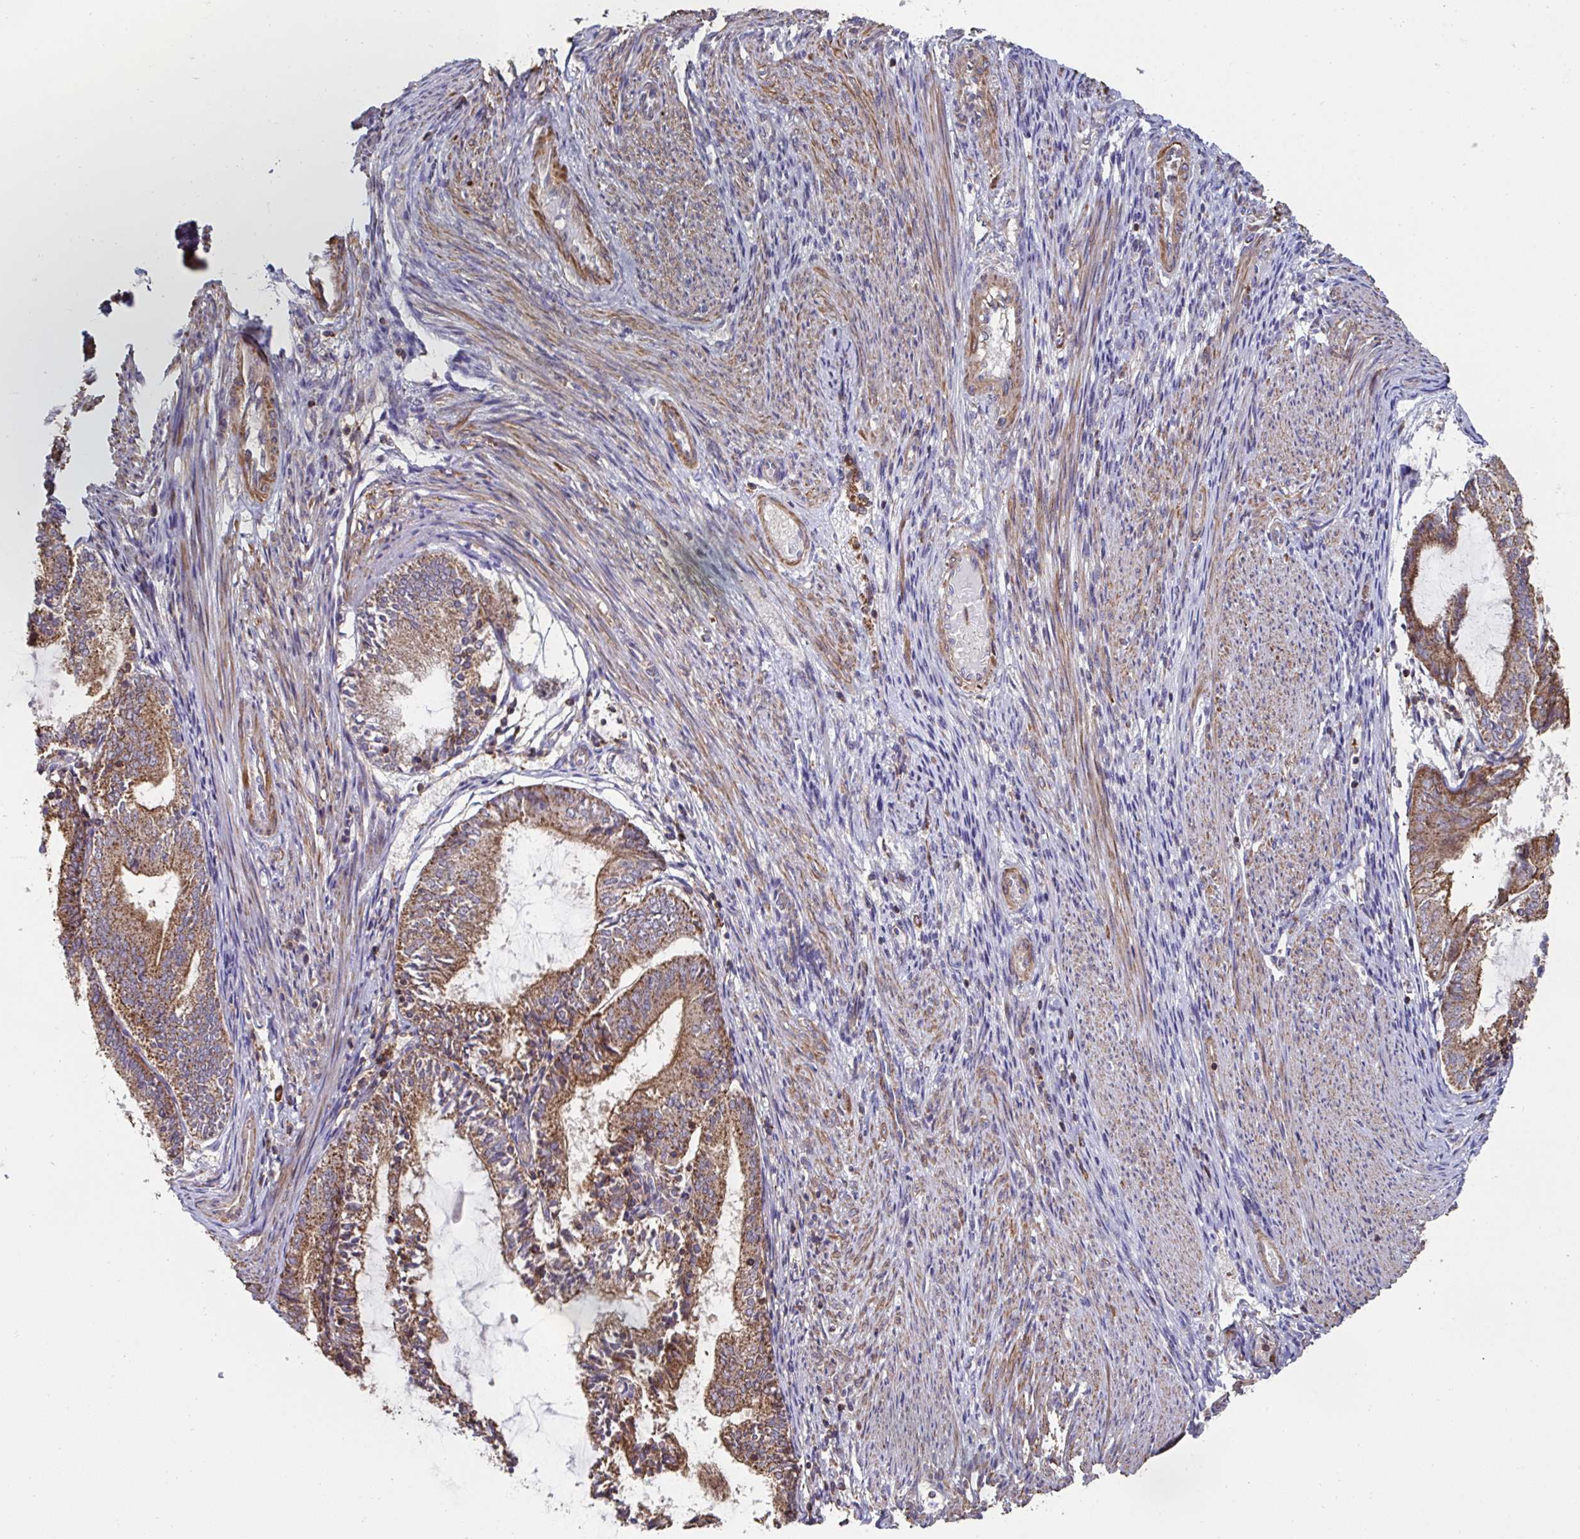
{"staining": {"intensity": "moderate", "quantity": ">75%", "location": "cytoplasmic/membranous"}, "tissue": "endometrial cancer", "cell_type": "Tumor cells", "image_type": "cancer", "snomed": [{"axis": "morphology", "description": "Adenocarcinoma, NOS"}, {"axis": "topography", "description": "Endometrium"}], "caption": "A brown stain highlights moderate cytoplasmic/membranous positivity of a protein in adenocarcinoma (endometrial) tumor cells.", "gene": "DZANK1", "patient": {"sex": "female", "age": 81}}